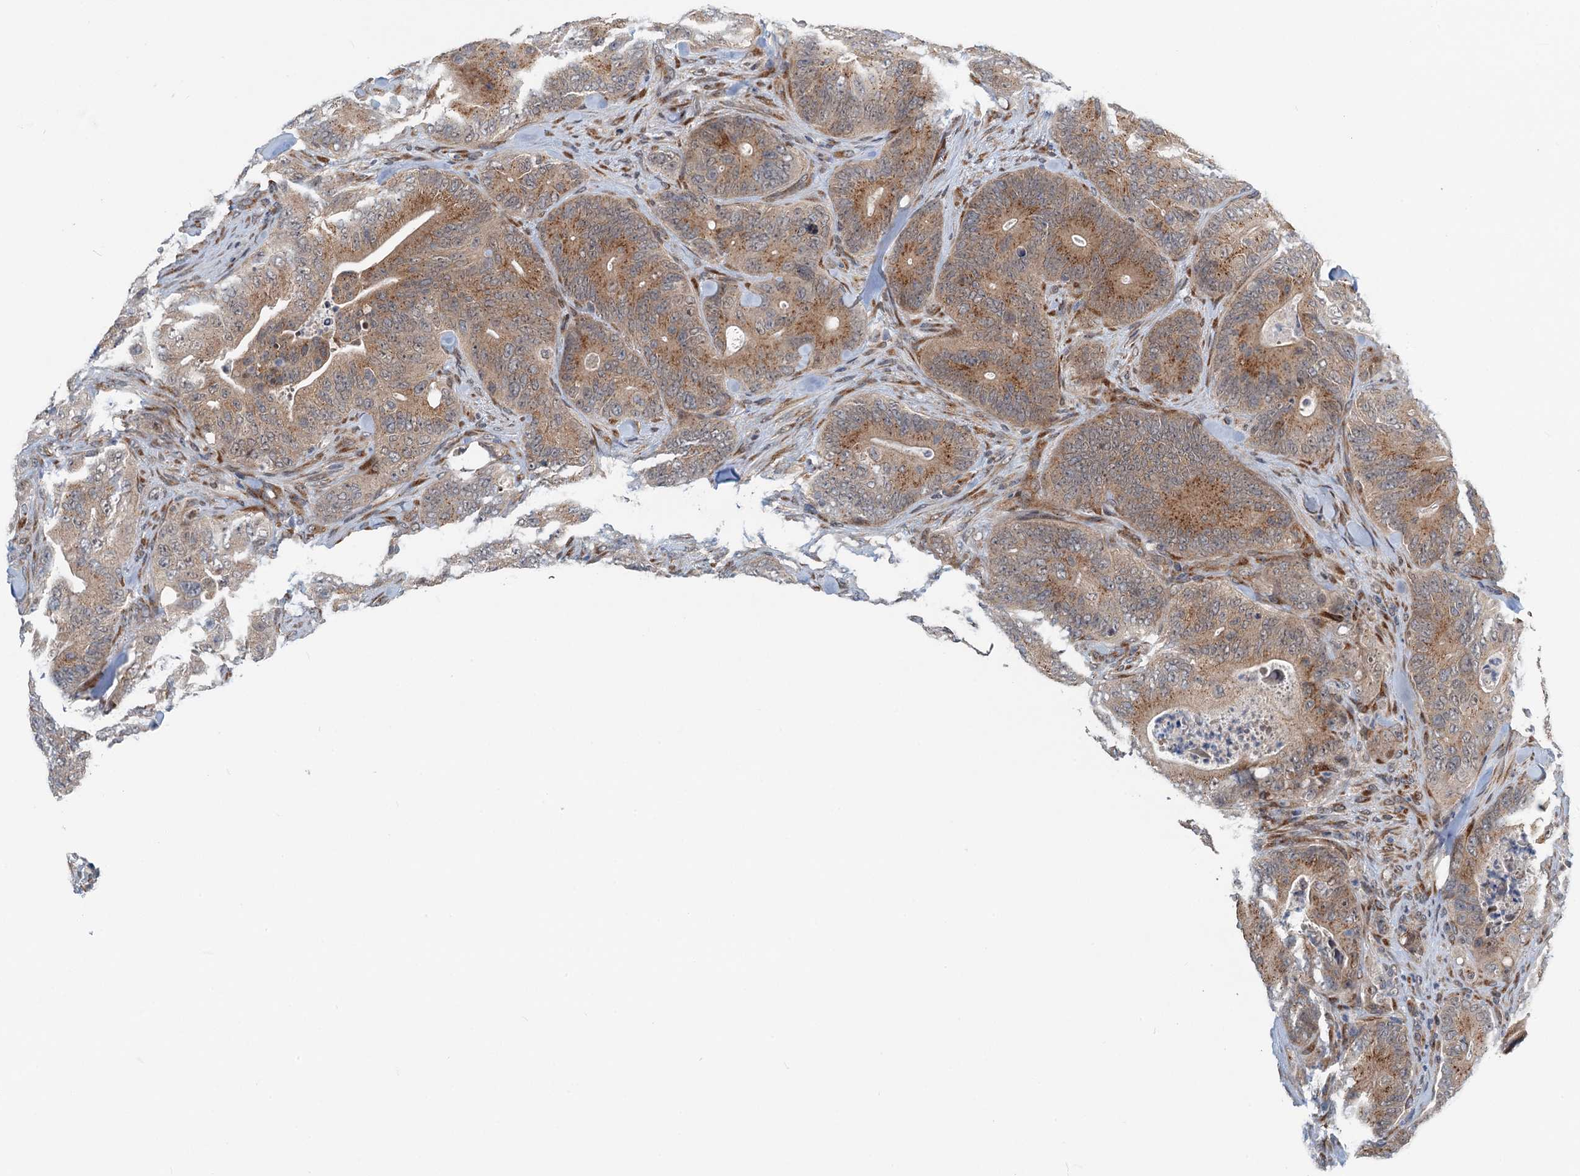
{"staining": {"intensity": "strong", "quantity": ">75%", "location": "cytoplasmic/membranous"}, "tissue": "colorectal cancer", "cell_type": "Tumor cells", "image_type": "cancer", "snomed": [{"axis": "morphology", "description": "Normal tissue, NOS"}, {"axis": "topography", "description": "Colon"}], "caption": "Immunohistochemistry micrograph of neoplastic tissue: colorectal cancer stained using immunohistochemistry shows high levels of strong protein expression localized specifically in the cytoplasmic/membranous of tumor cells, appearing as a cytoplasmic/membranous brown color.", "gene": "DYNC2I2", "patient": {"sex": "female", "age": 82}}